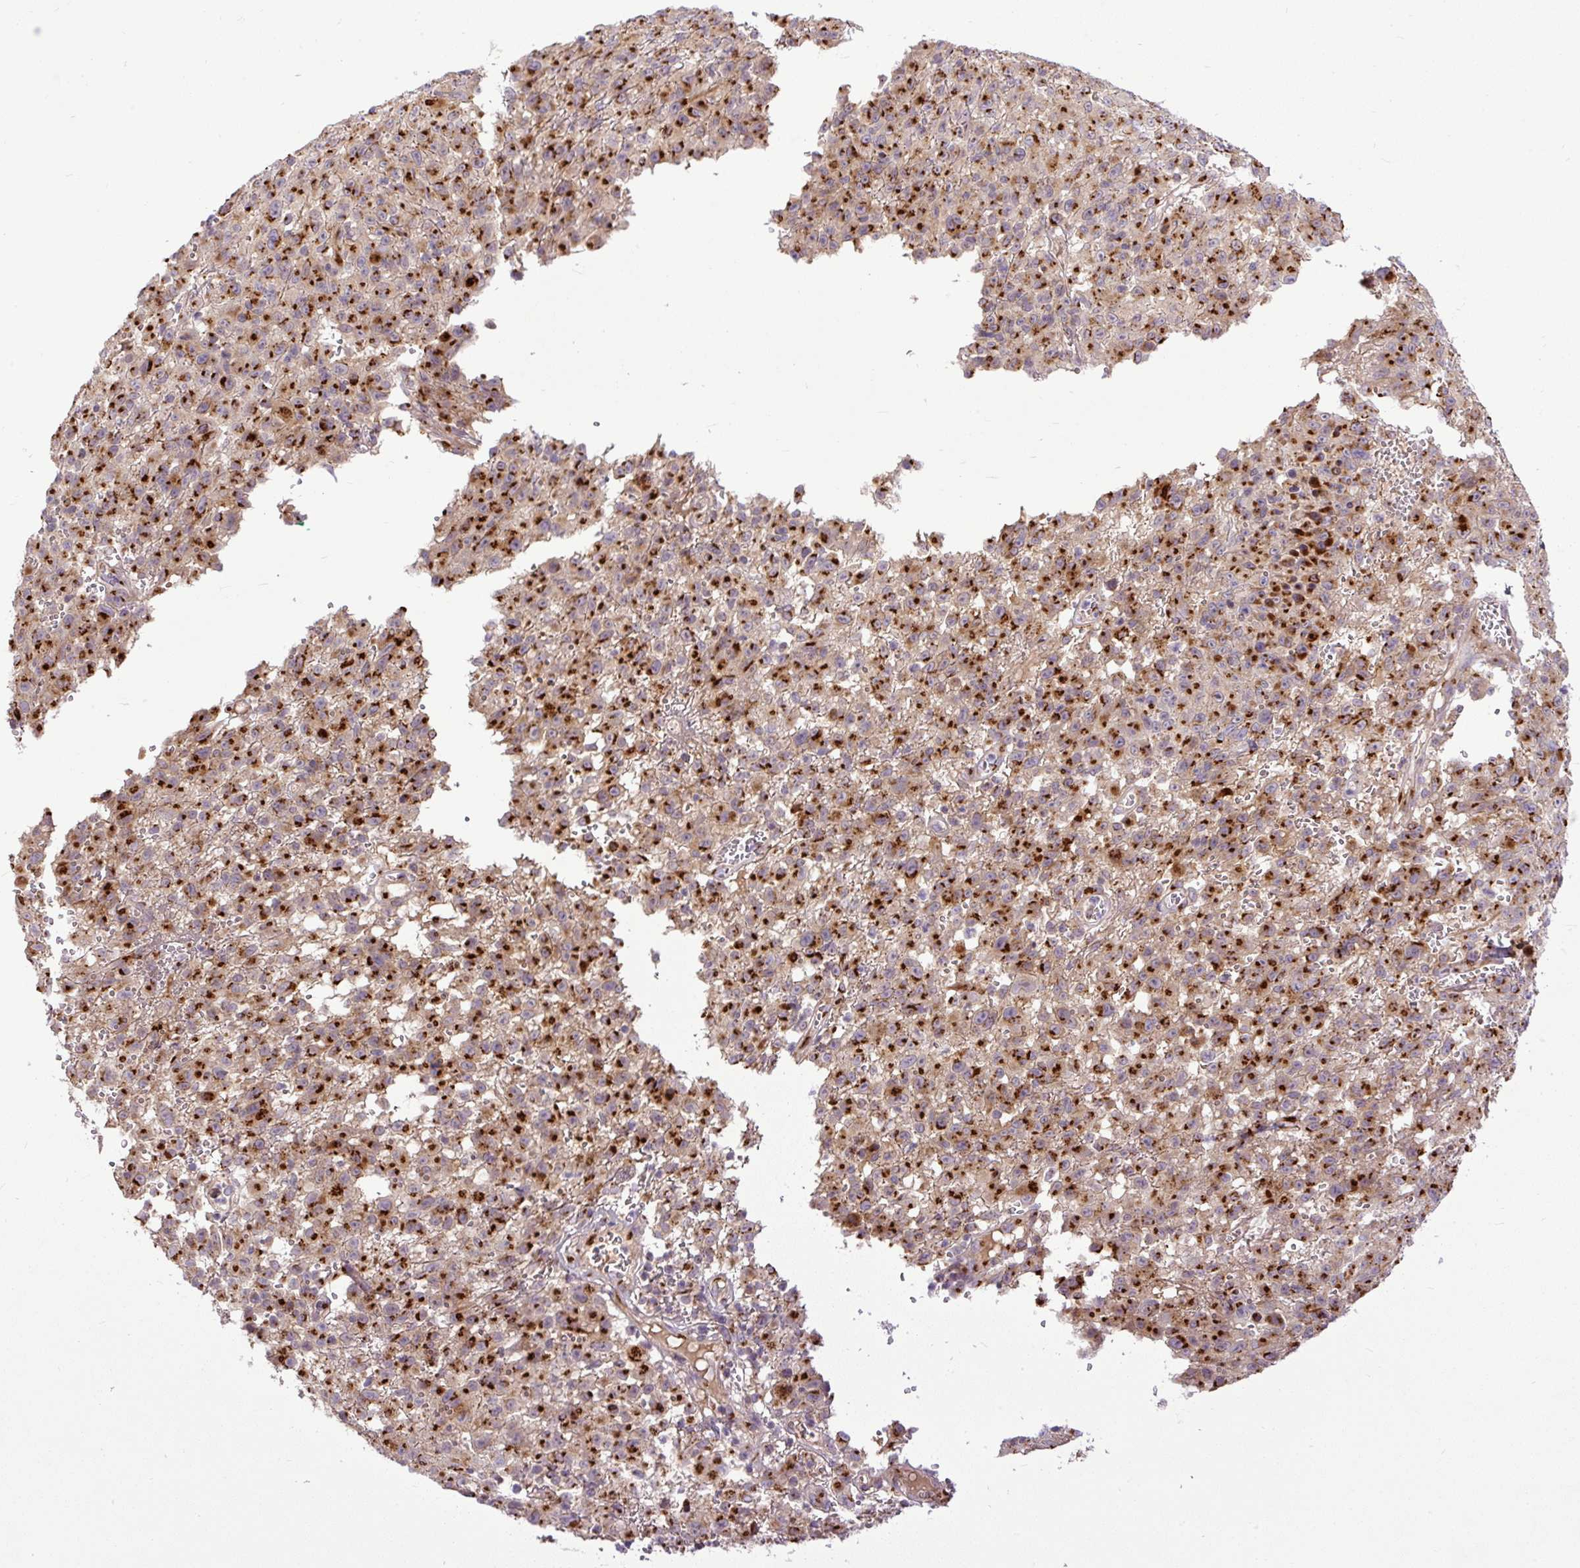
{"staining": {"intensity": "strong", "quantity": ">75%", "location": "cytoplasmic/membranous"}, "tissue": "melanoma", "cell_type": "Tumor cells", "image_type": "cancer", "snomed": [{"axis": "morphology", "description": "Malignant melanoma, NOS"}, {"axis": "topography", "description": "Skin"}], "caption": "Malignant melanoma stained with IHC reveals strong cytoplasmic/membranous expression in about >75% of tumor cells.", "gene": "MSMP", "patient": {"sex": "male", "age": 46}}